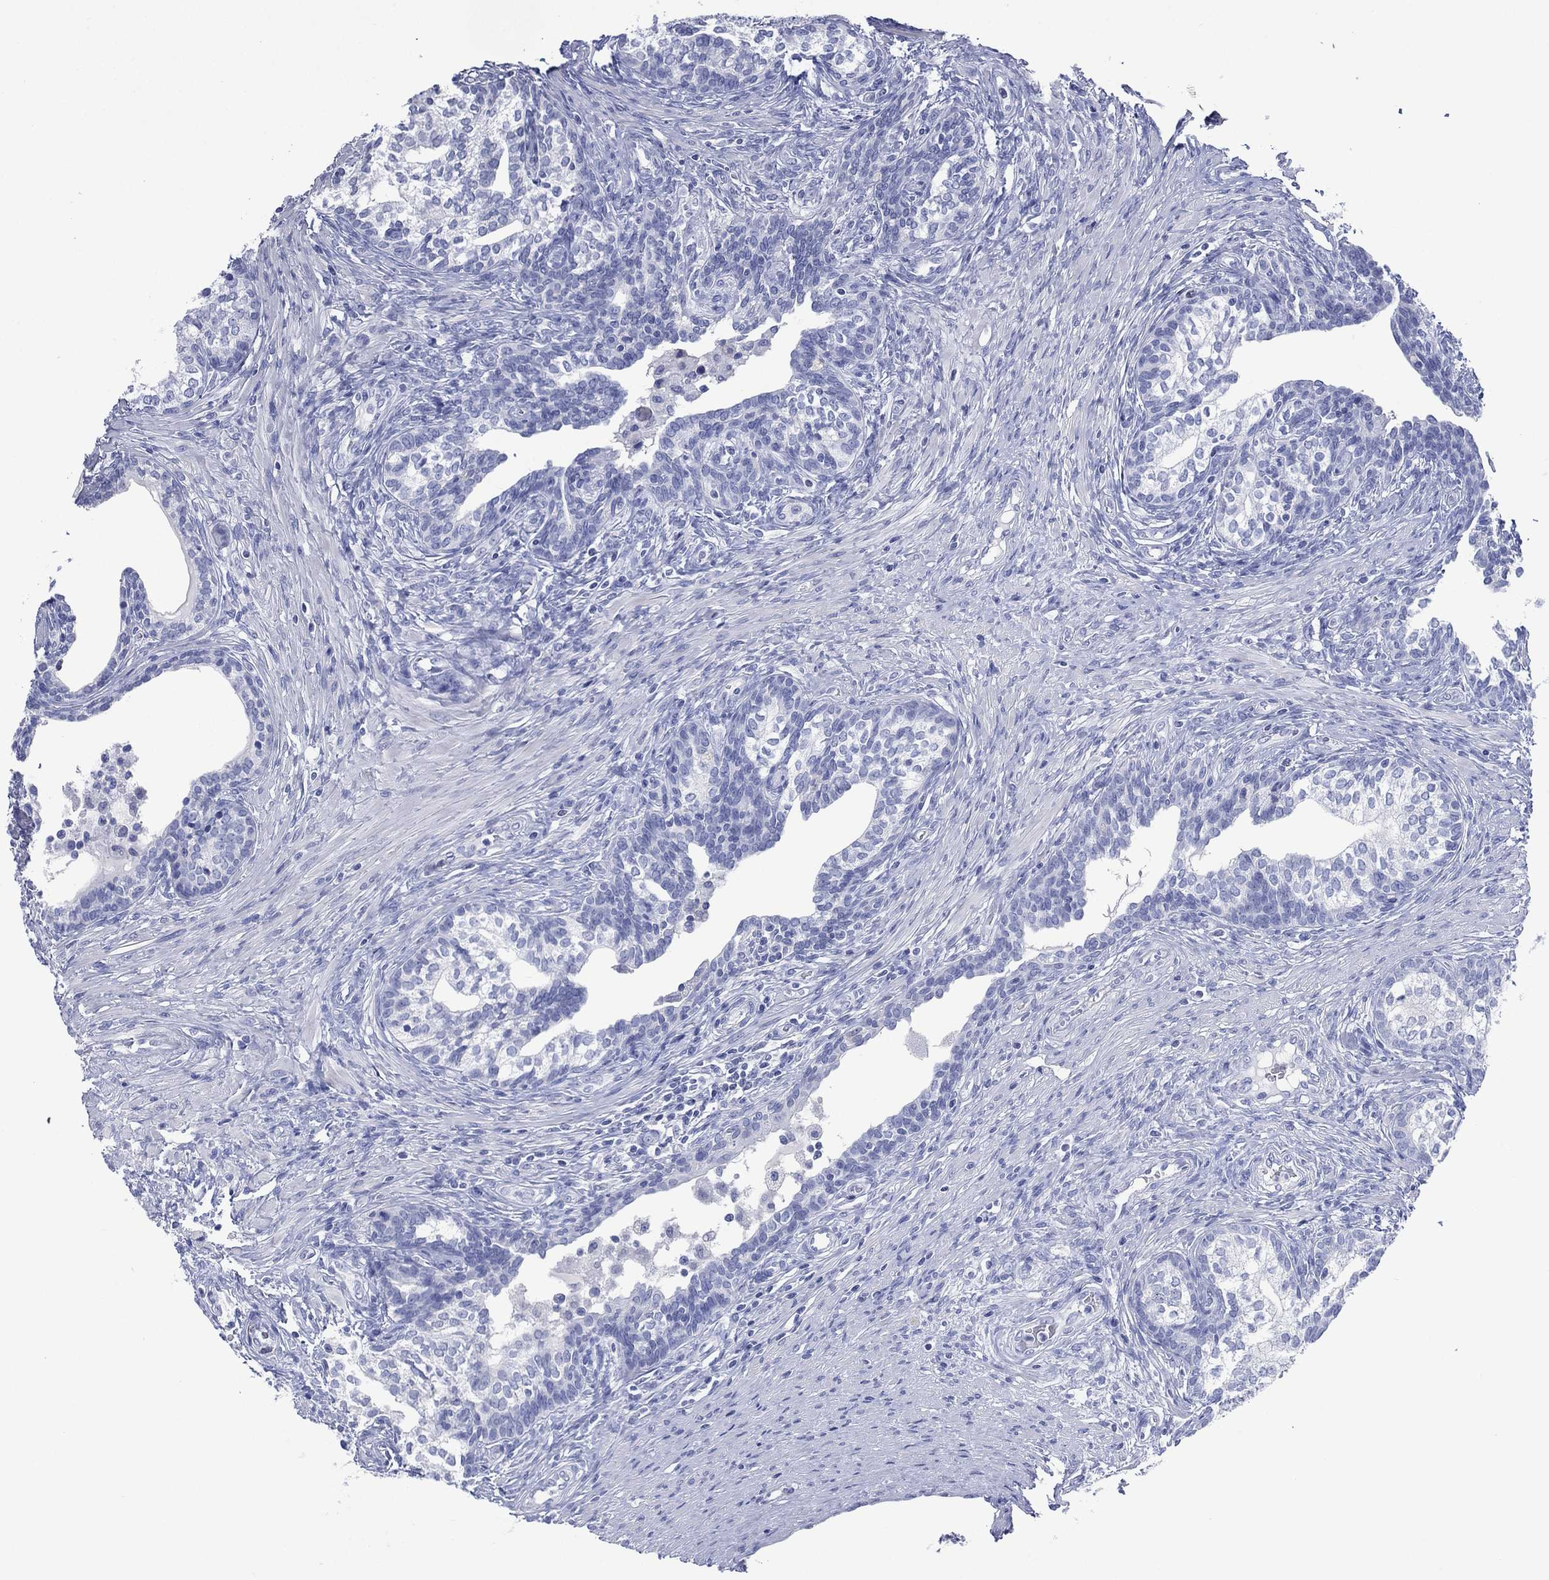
{"staining": {"intensity": "negative", "quantity": "none", "location": "none"}, "tissue": "prostate cancer", "cell_type": "Tumor cells", "image_type": "cancer", "snomed": [{"axis": "morphology", "description": "Adenocarcinoma, NOS"}, {"axis": "morphology", "description": "Adenocarcinoma, High grade"}, {"axis": "topography", "description": "Prostate"}], "caption": "Micrograph shows no significant protein positivity in tumor cells of prostate cancer. The staining was performed using DAB (3,3'-diaminobenzidine) to visualize the protein expression in brown, while the nuclei were stained in blue with hematoxylin (Magnification: 20x).", "gene": "TMEM247", "patient": {"sex": "male", "age": 61}}